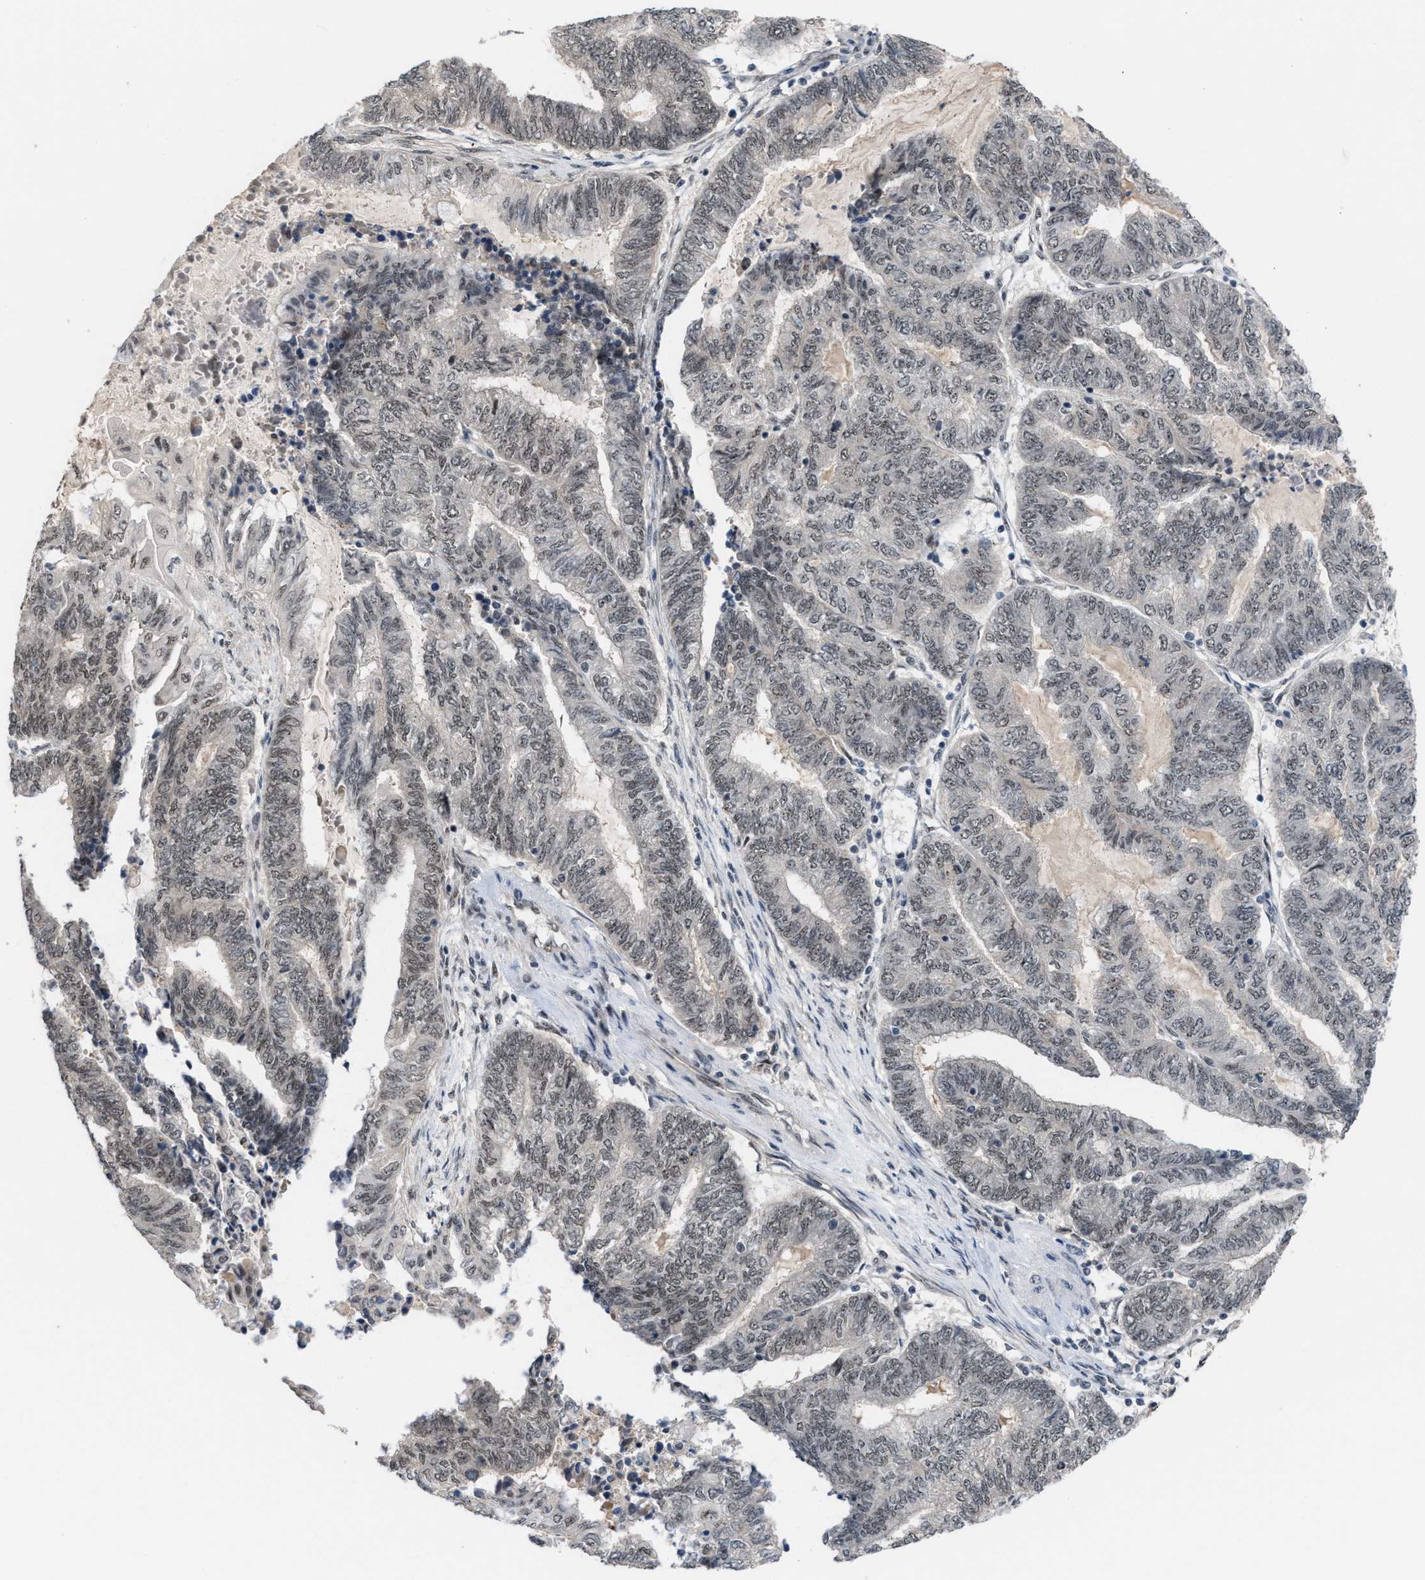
{"staining": {"intensity": "weak", "quantity": ">75%", "location": "nuclear"}, "tissue": "endometrial cancer", "cell_type": "Tumor cells", "image_type": "cancer", "snomed": [{"axis": "morphology", "description": "Adenocarcinoma, NOS"}, {"axis": "topography", "description": "Uterus"}, {"axis": "topography", "description": "Endometrium"}], "caption": "This micrograph displays immunohistochemistry staining of adenocarcinoma (endometrial), with low weak nuclear staining in approximately >75% of tumor cells.", "gene": "PRPF4", "patient": {"sex": "female", "age": 70}}